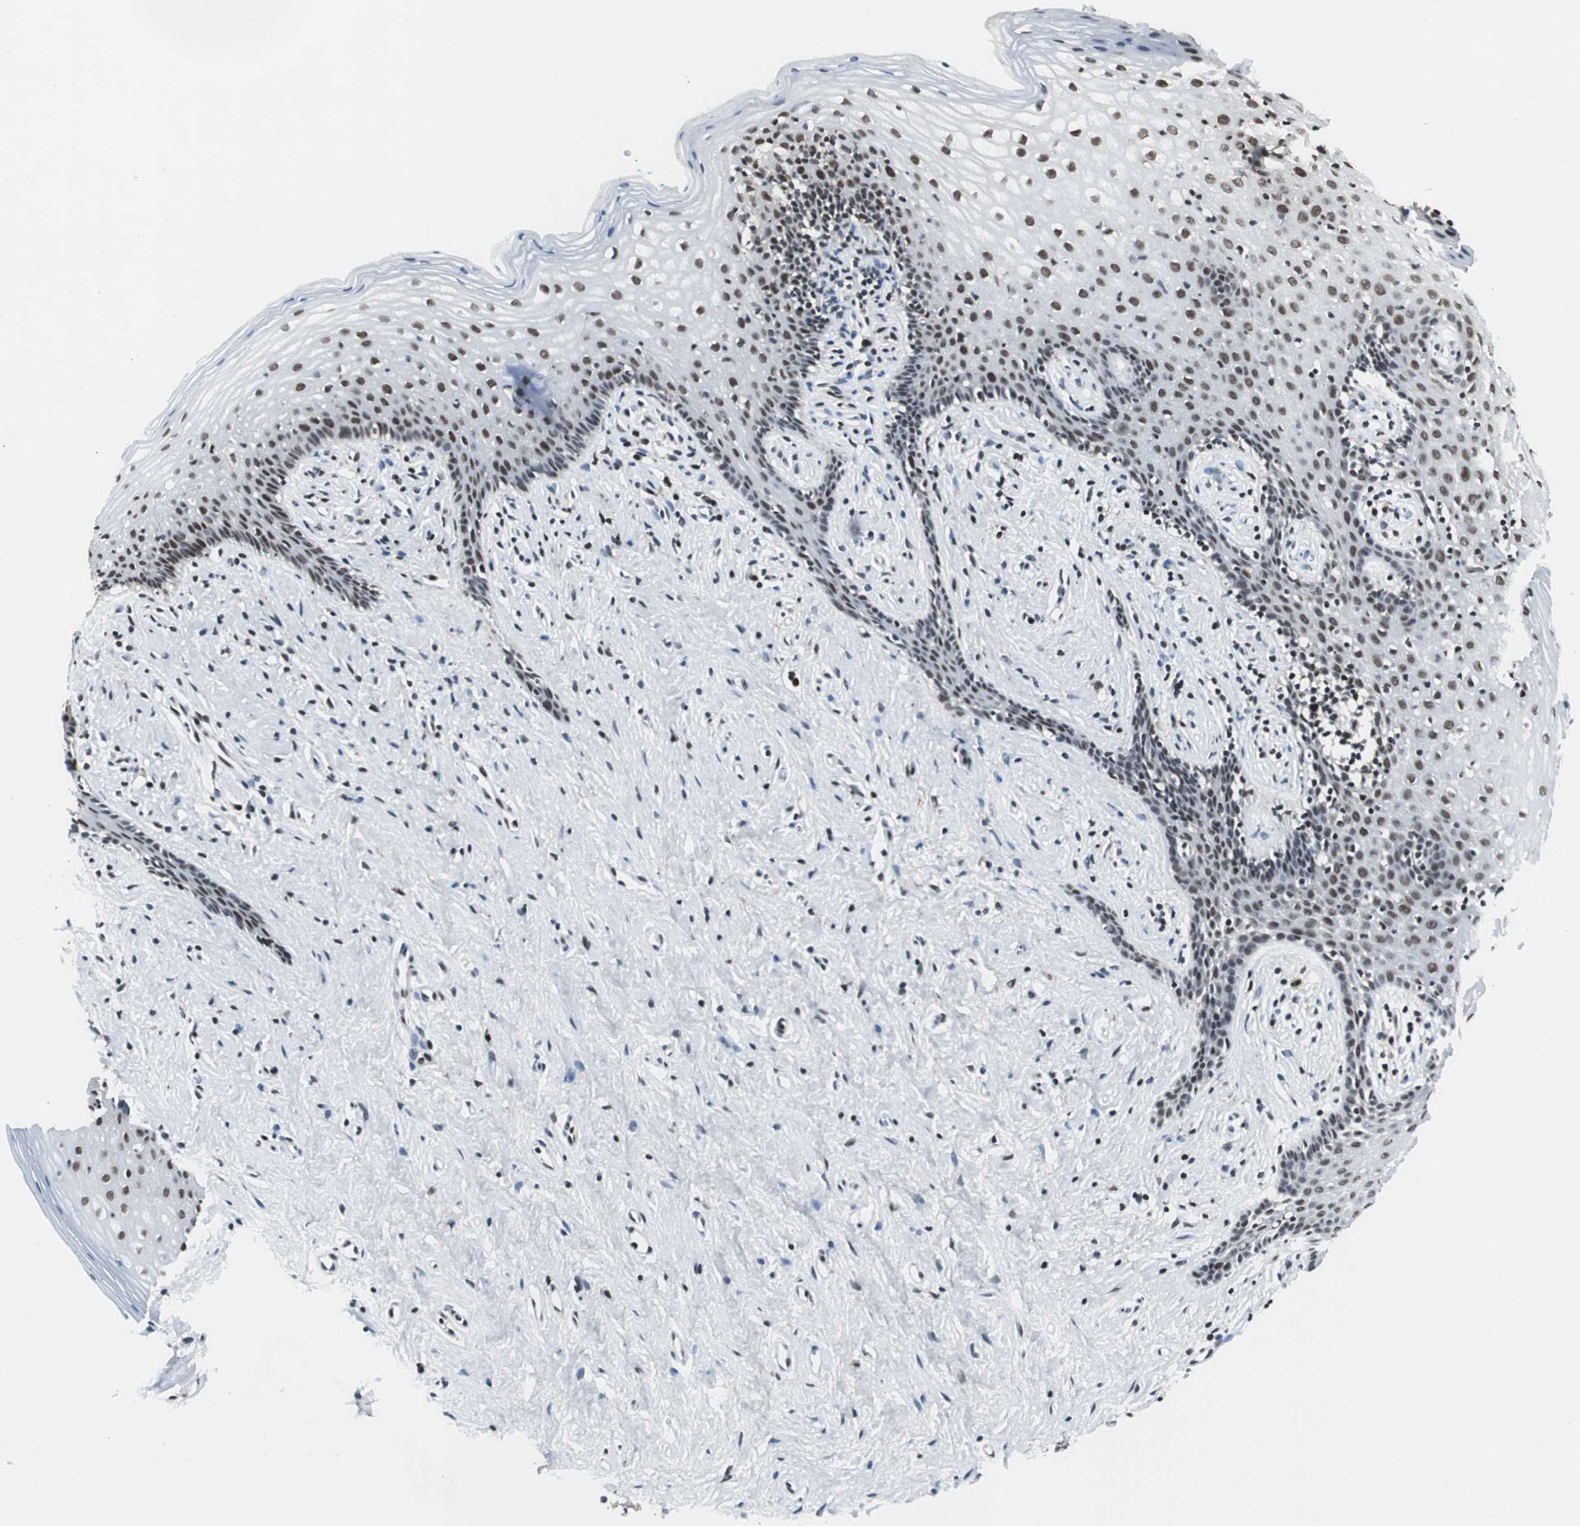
{"staining": {"intensity": "moderate", "quantity": "25%-75%", "location": "nuclear"}, "tissue": "vagina", "cell_type": "Squamous epithelial cells", "image_type": "normal", "snomed": [{"axis": "morphology", "description": "Normal tissue, NOS"}, {"axis": "topography", "description": "Vagina"}], "caption": "Vagina stained with DAB (3,3'-diaminobenzidine) immunohistochemistry displays medium levels of moderate nuclear expression in approximately 25%-75% of squamous epithelial cells. (brown staining indicates protein expression, while blue staining denotes nuclei).", "gene": "RAD9A", "patient": {"sex": "female", "age": 44}}